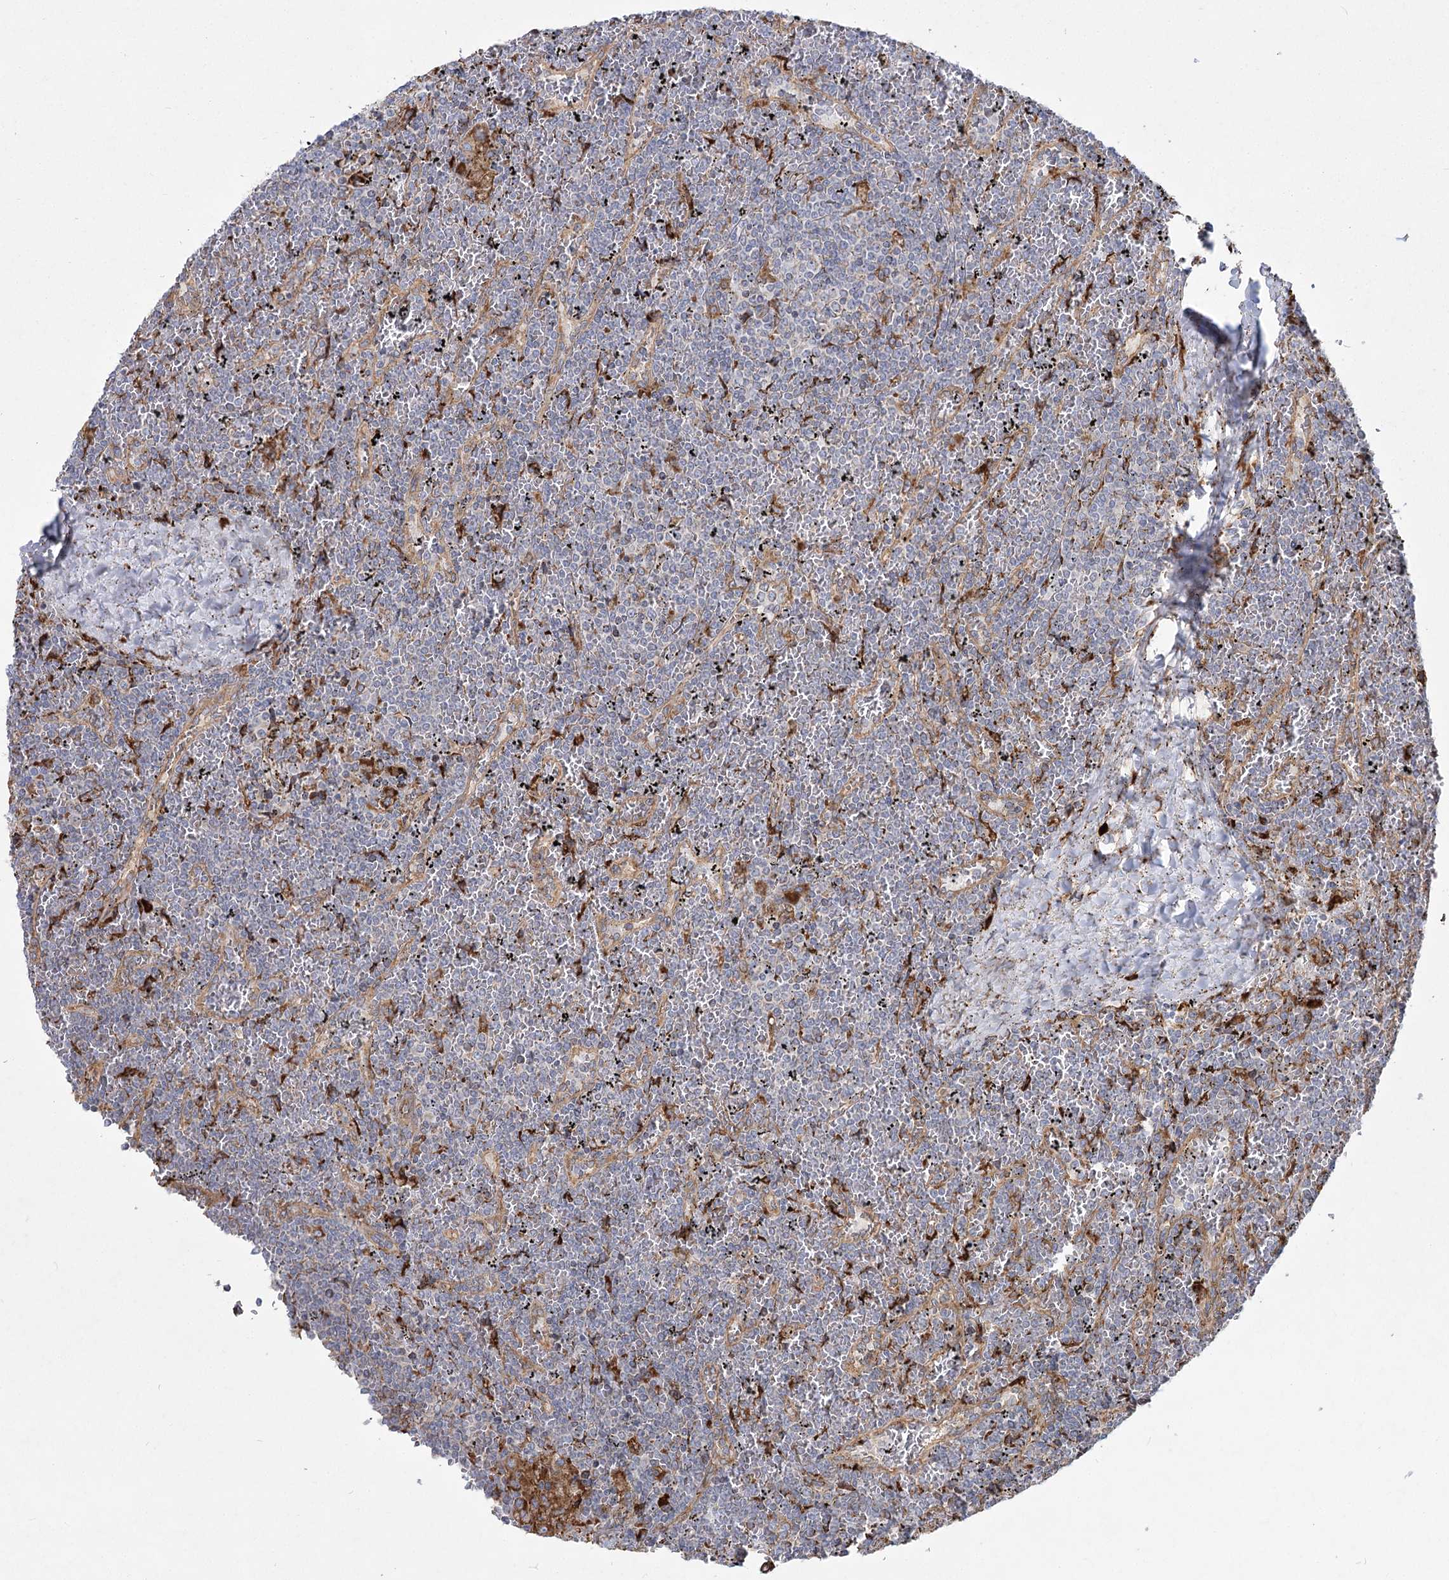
{"staining": {"intensity": "negative", "quantity": "none", "location": "none"}, "tissue": "lymphoma", "cell_type": "Tumor cells", "image_type": "cancer", "snomed": [{"axis": "morphology", "description": "Malignant lymphoma, non-Hodgkin's type, Low grade"}, {"axis": "topography", "description": "Spleen"}], "caption": "Immunohistochemistry (IHC) image of lymphoma stained for a protein (brown), which displays no staining in tumor cells.", "gene": "NHLRC2", "patient": {"sex": "female", "age": 19}}